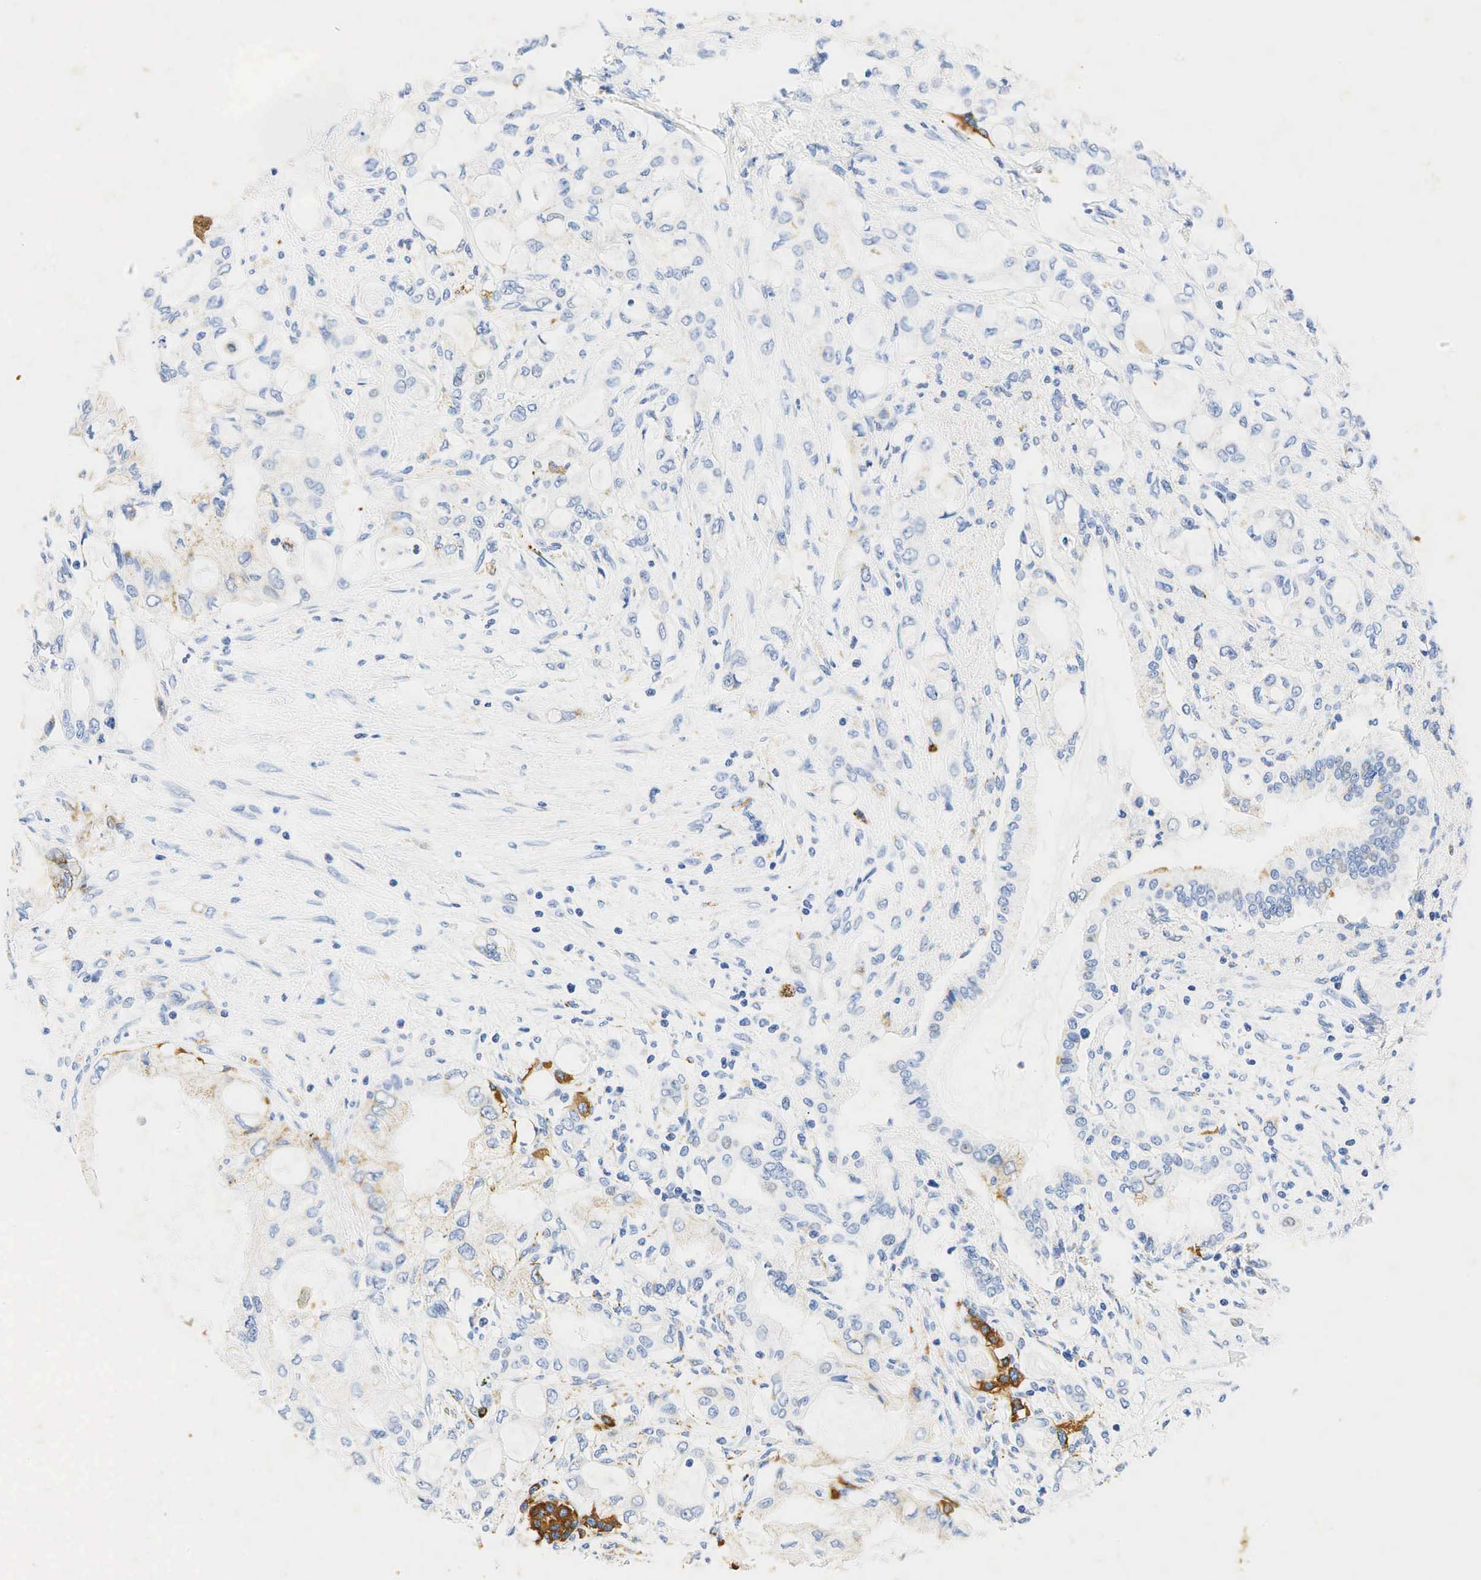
{"staining": {"intensity": "moderate", "quantity": "<25%", "location": "cytoplasmic/membranous"}, "tissue": "pancreatic cancer", "cell_type": "Tumor cells", "image_type": "cancer", "snomed": [{"axis": "morphology", "description": "Adenocarcinoma, NOS"}, {"axis": "topography", "description": "Pancreas"}], "caption": "The immunohistochemical stain highlights moderate cytoplasmic/membranous positivity in tumor cells of pancreatic adenocarcinoma tissue.", "gene": "SYP", "patient": {"sex": "female", "age": 70}}